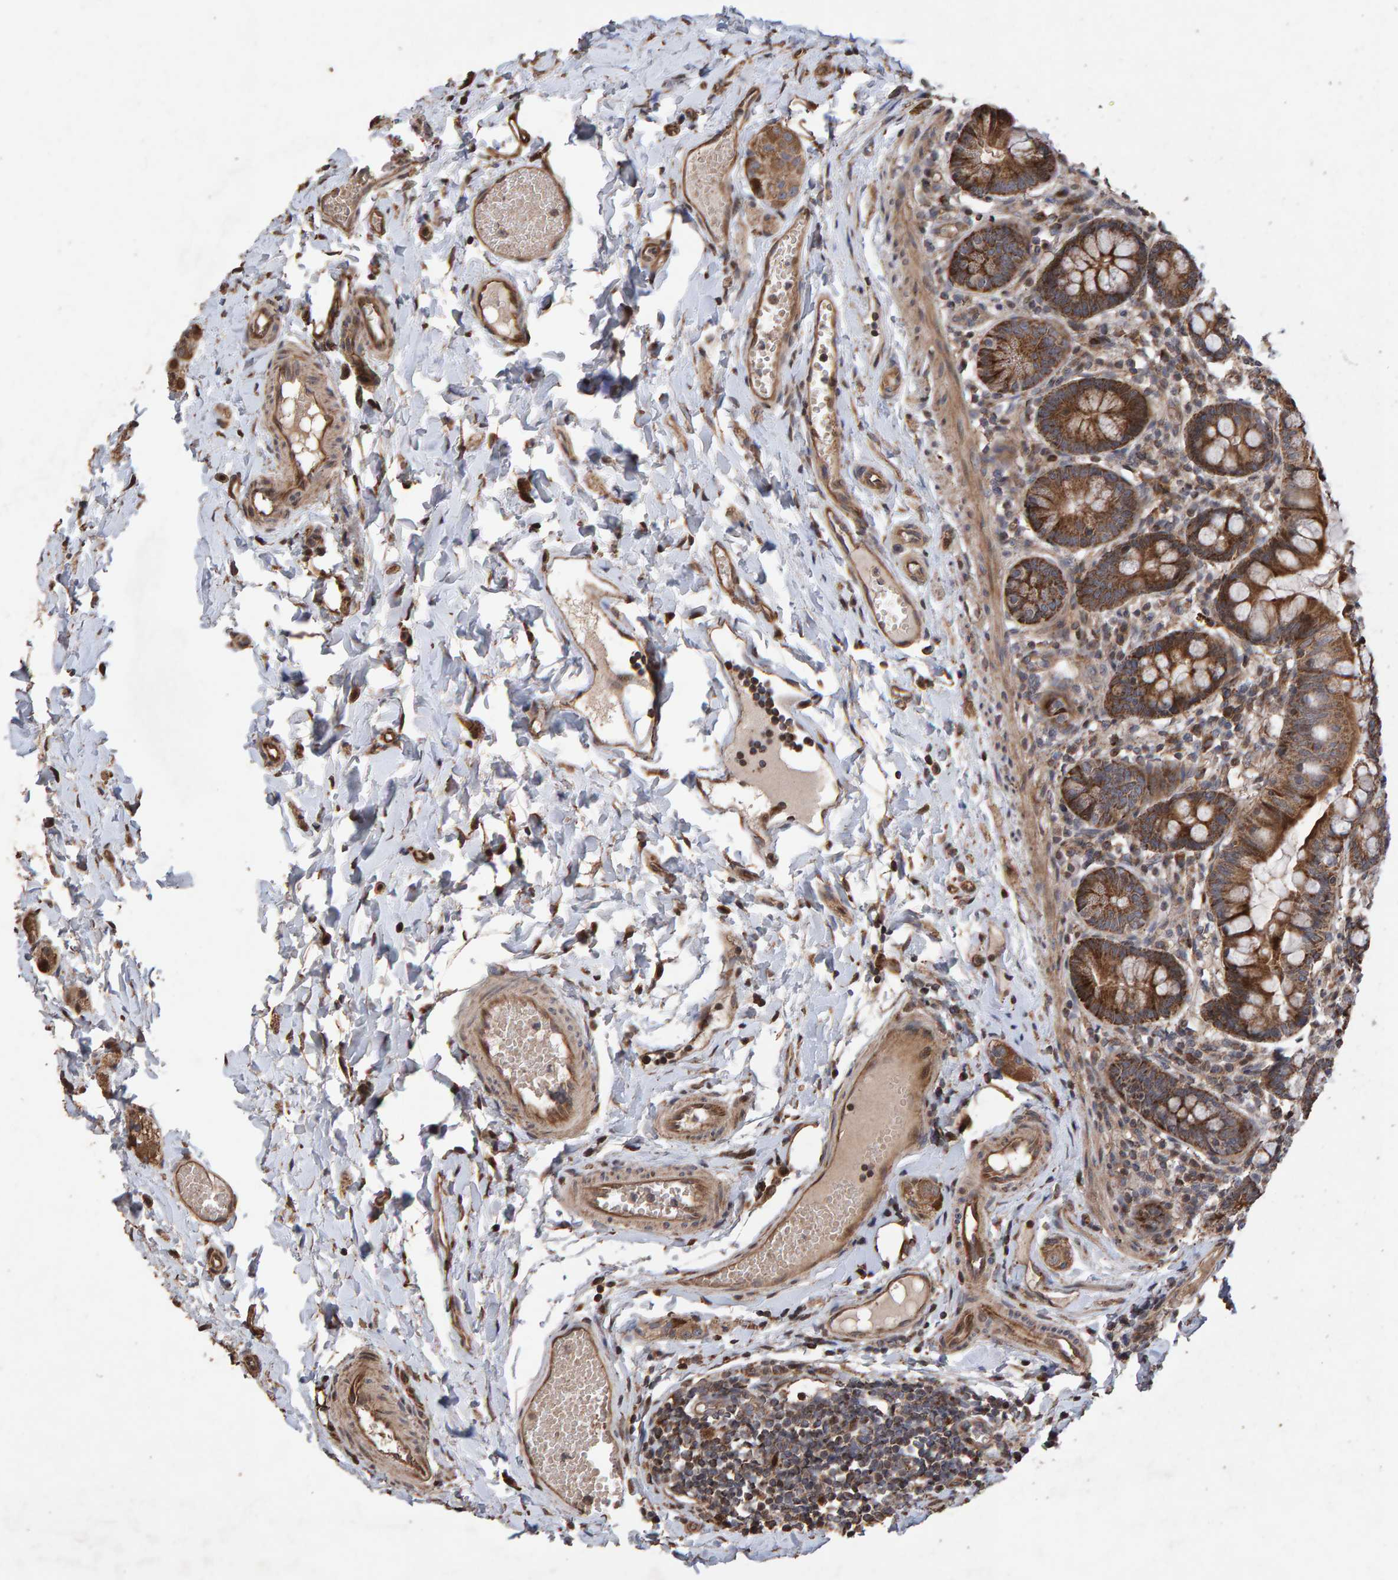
{"staining": {"intensity": "strong", "quantity": ">75%", "location": "cytoplasmic/membranous"}, "tissue": "small intestine", "cell_type": "Glandular cells", "image_type": "normal", "snomed": [{"axis": "morphology", "description": "Normal tissue, NOS"}, {"axis": "topography", "description": "Small intestine"}], "caption": "Immunohistochemical staining of unremarkable small intestine exhibits high levels of strong cytoplasmic/membranous expression in approximately >75% of glandular cells.", "gene": "OSBP2", "patient": {"sex": "male", "age": 7}}